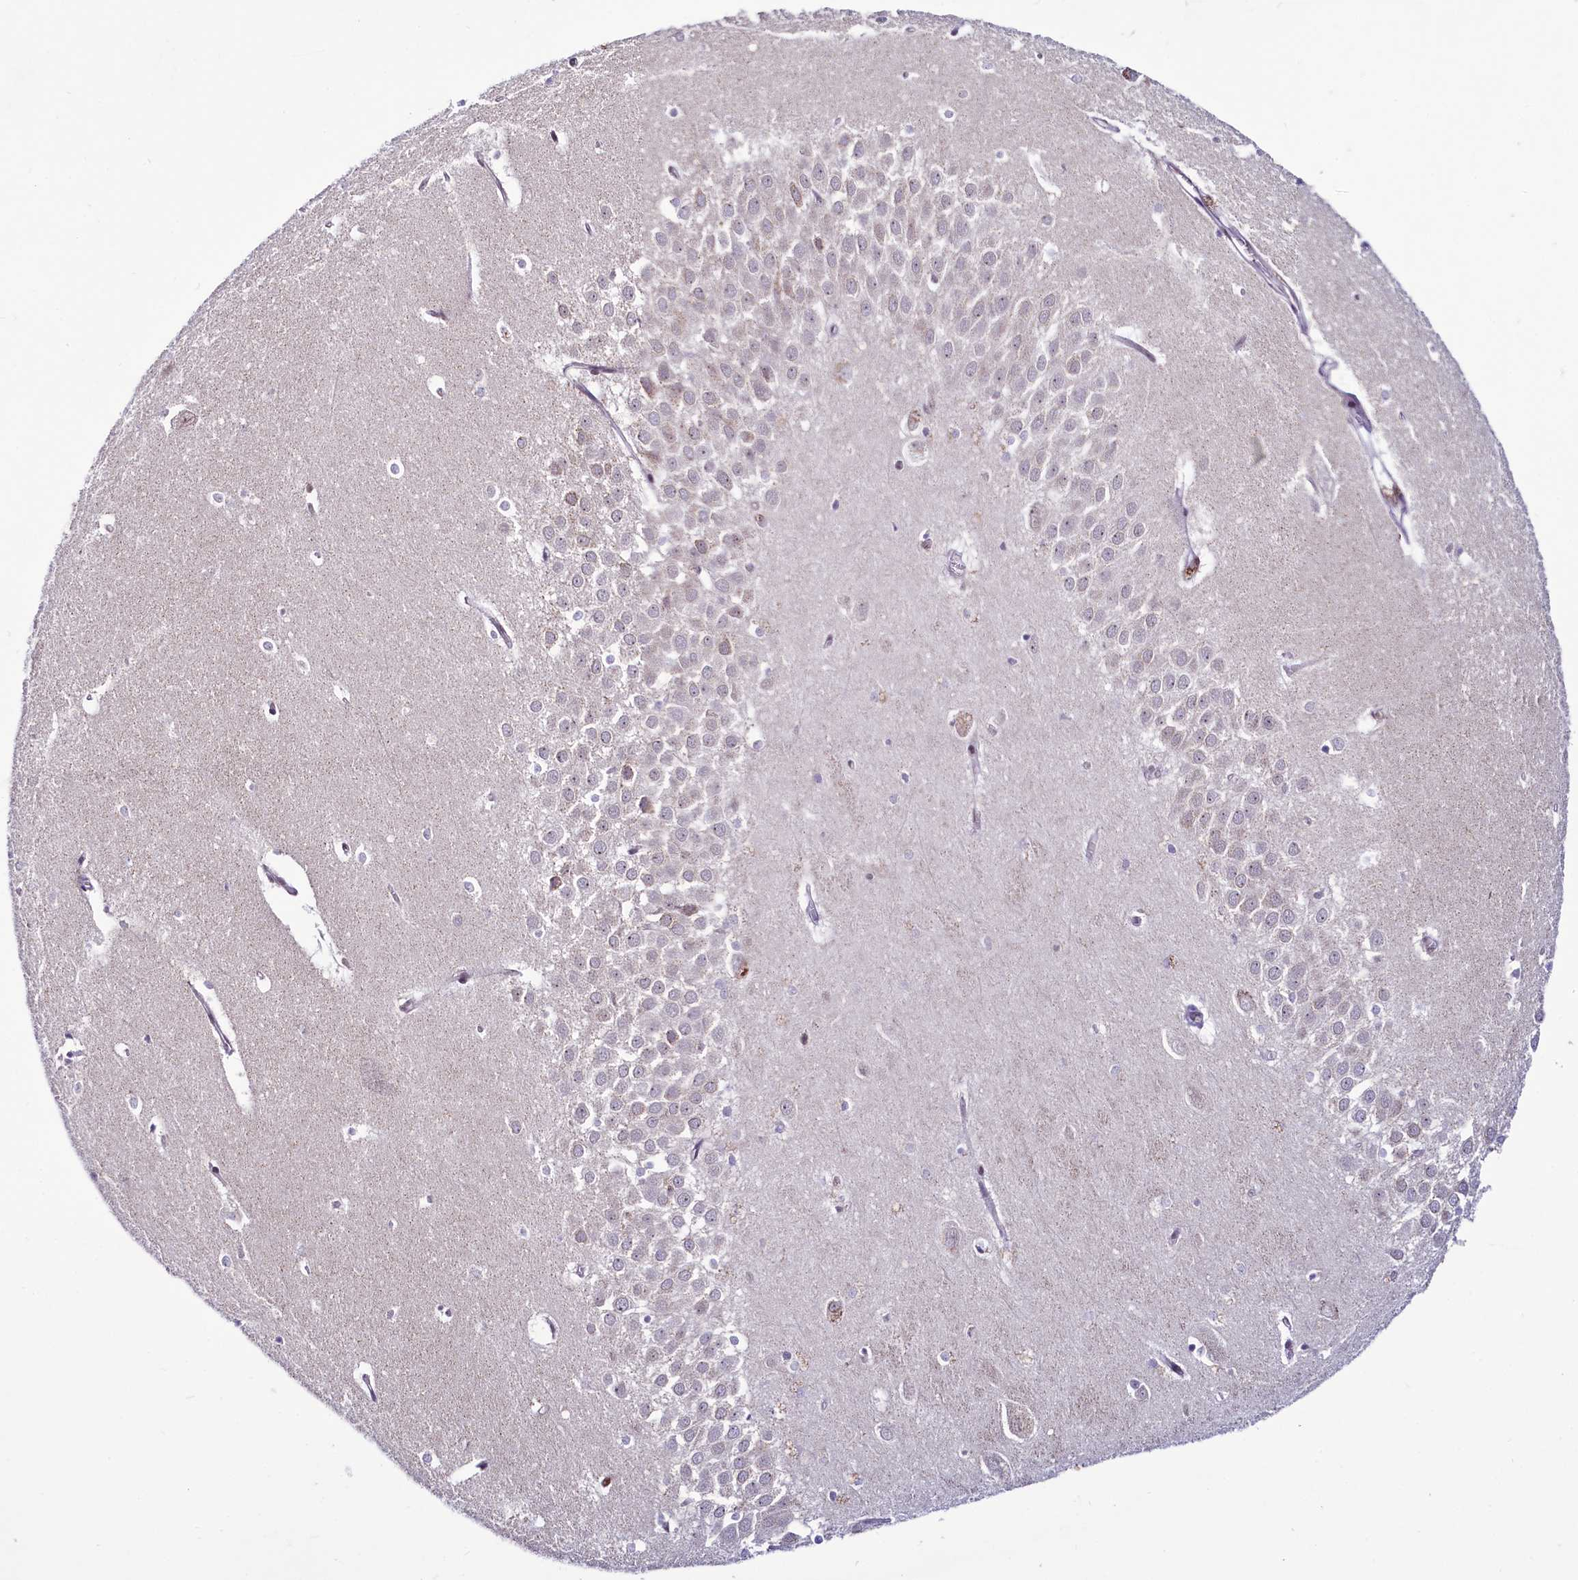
{"staining": {"intensity": "weak", "quantity": "<25%", "location": "cytoplasmic/membranous"}, "tissue": "hippocampus", "cell_type": "Neuronal cells", "image_type": "normal", "snomed": [{"axis": "morphology", "description": "Normal tissue, NOS"}, {"axis": "topography", "description": "Hippocampus"}], "caption": "IHC of unremarkable human hippocampus shows no expression in neuronal cells.", "gene": "SCAF11", "patient": {"sex": "female", "age": 64}}